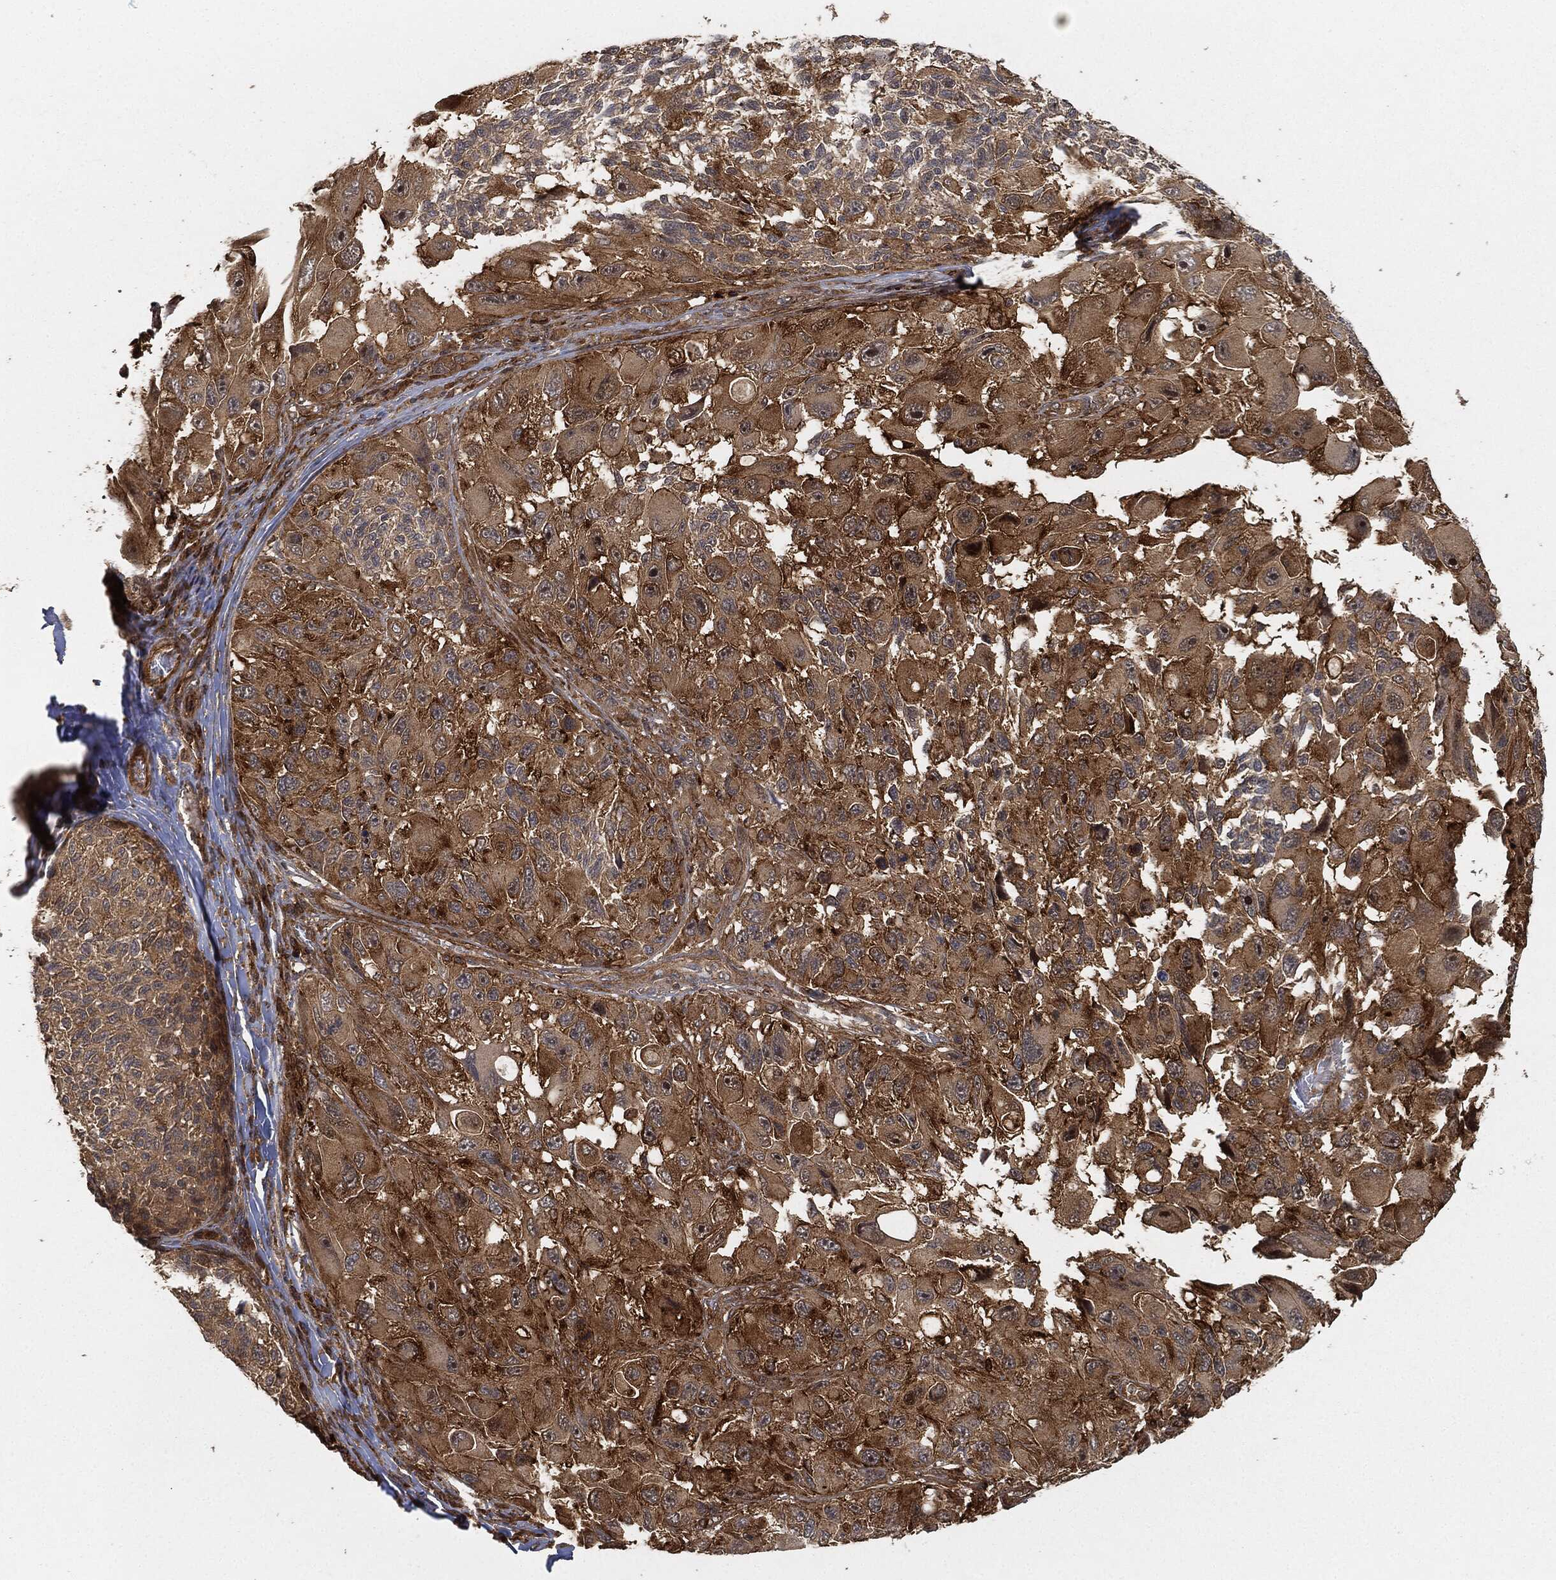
{"staining": {"intensity": "strong", "quantity": "25%-75%", "location": "cytoplasmic/membranous"}, "tissue": "melanoma", "cell_type": "Tumor cells", "image_type": "cancer", "snomed": [{"axis": "morphology", "description": "Malignant melanoma, NOS"}, {"axis": "topography", "description": "Skin"}], "caption": "Melanoma stained for a protein (brown) exhibits strong cytoplasmic/membranous positive expression in approximately 25%-75% of tumor cells.", "gene": "TPT1", "patient": {"sex": "female", "age": 73}}